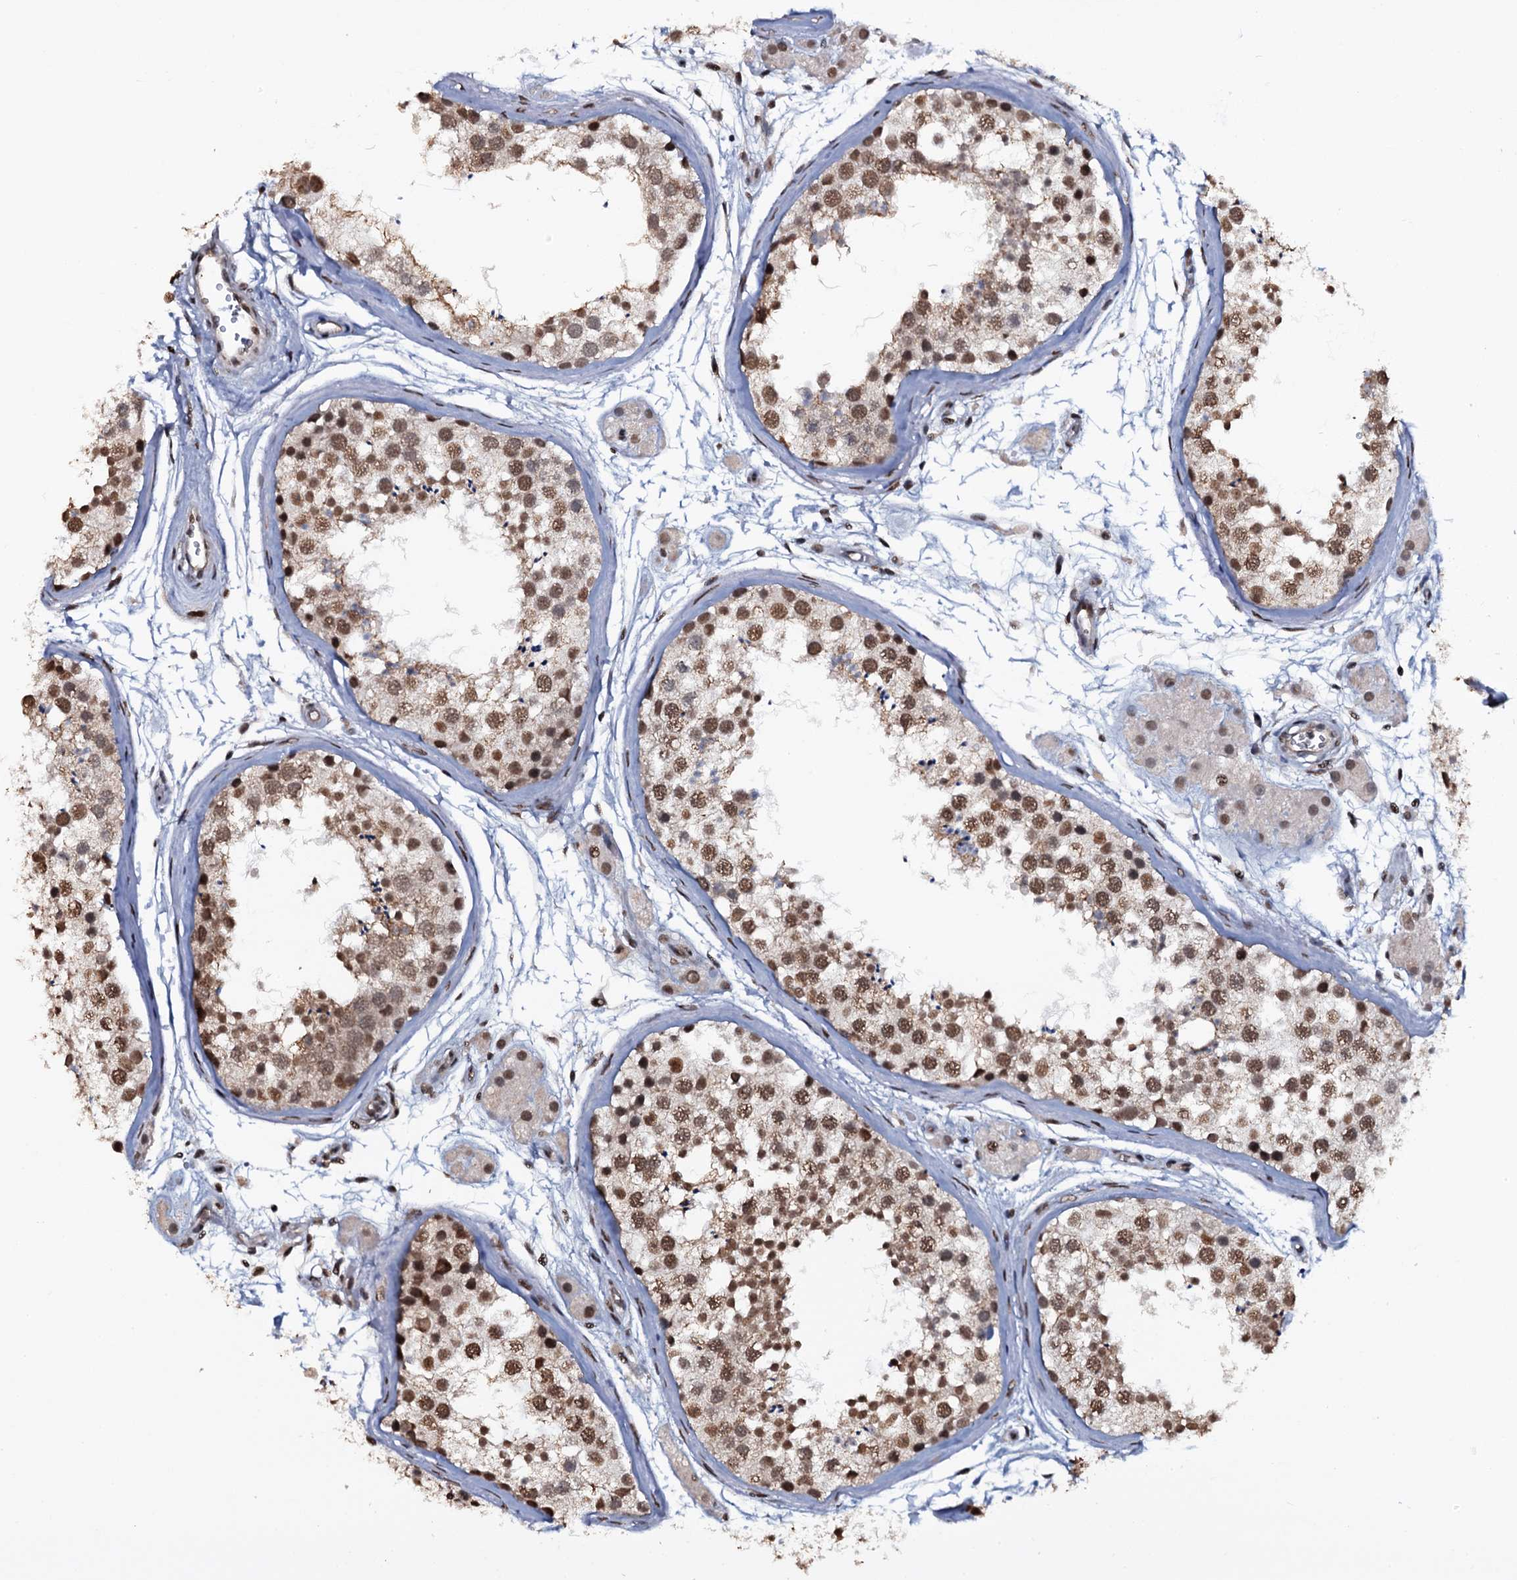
{"staining": {"intensity": "moderate", "quantity": ">75%", "location": "nuclear"}, "tissue": "testis", "cell_type": "Cells in seminiferous ducts", "image_type": "normal", "snomed": [{"axis": "morphology", "description": "Normal tissue, NOS"}, {"axis": "topography", "description": "Testis"}], "caption": "A medium amount of moderate nuclear positivity is seen in about >75% of cells in seminiferous ducts in normal testis. The protein of interest is stained brown, and the nuclei are stained in blue (DAB (3,3'-diaminobenzidine) IHC with brightfield microscopy, high magnification).", "gene": "SH2D4B", "patient": {"sex": "male", "age": 56}}